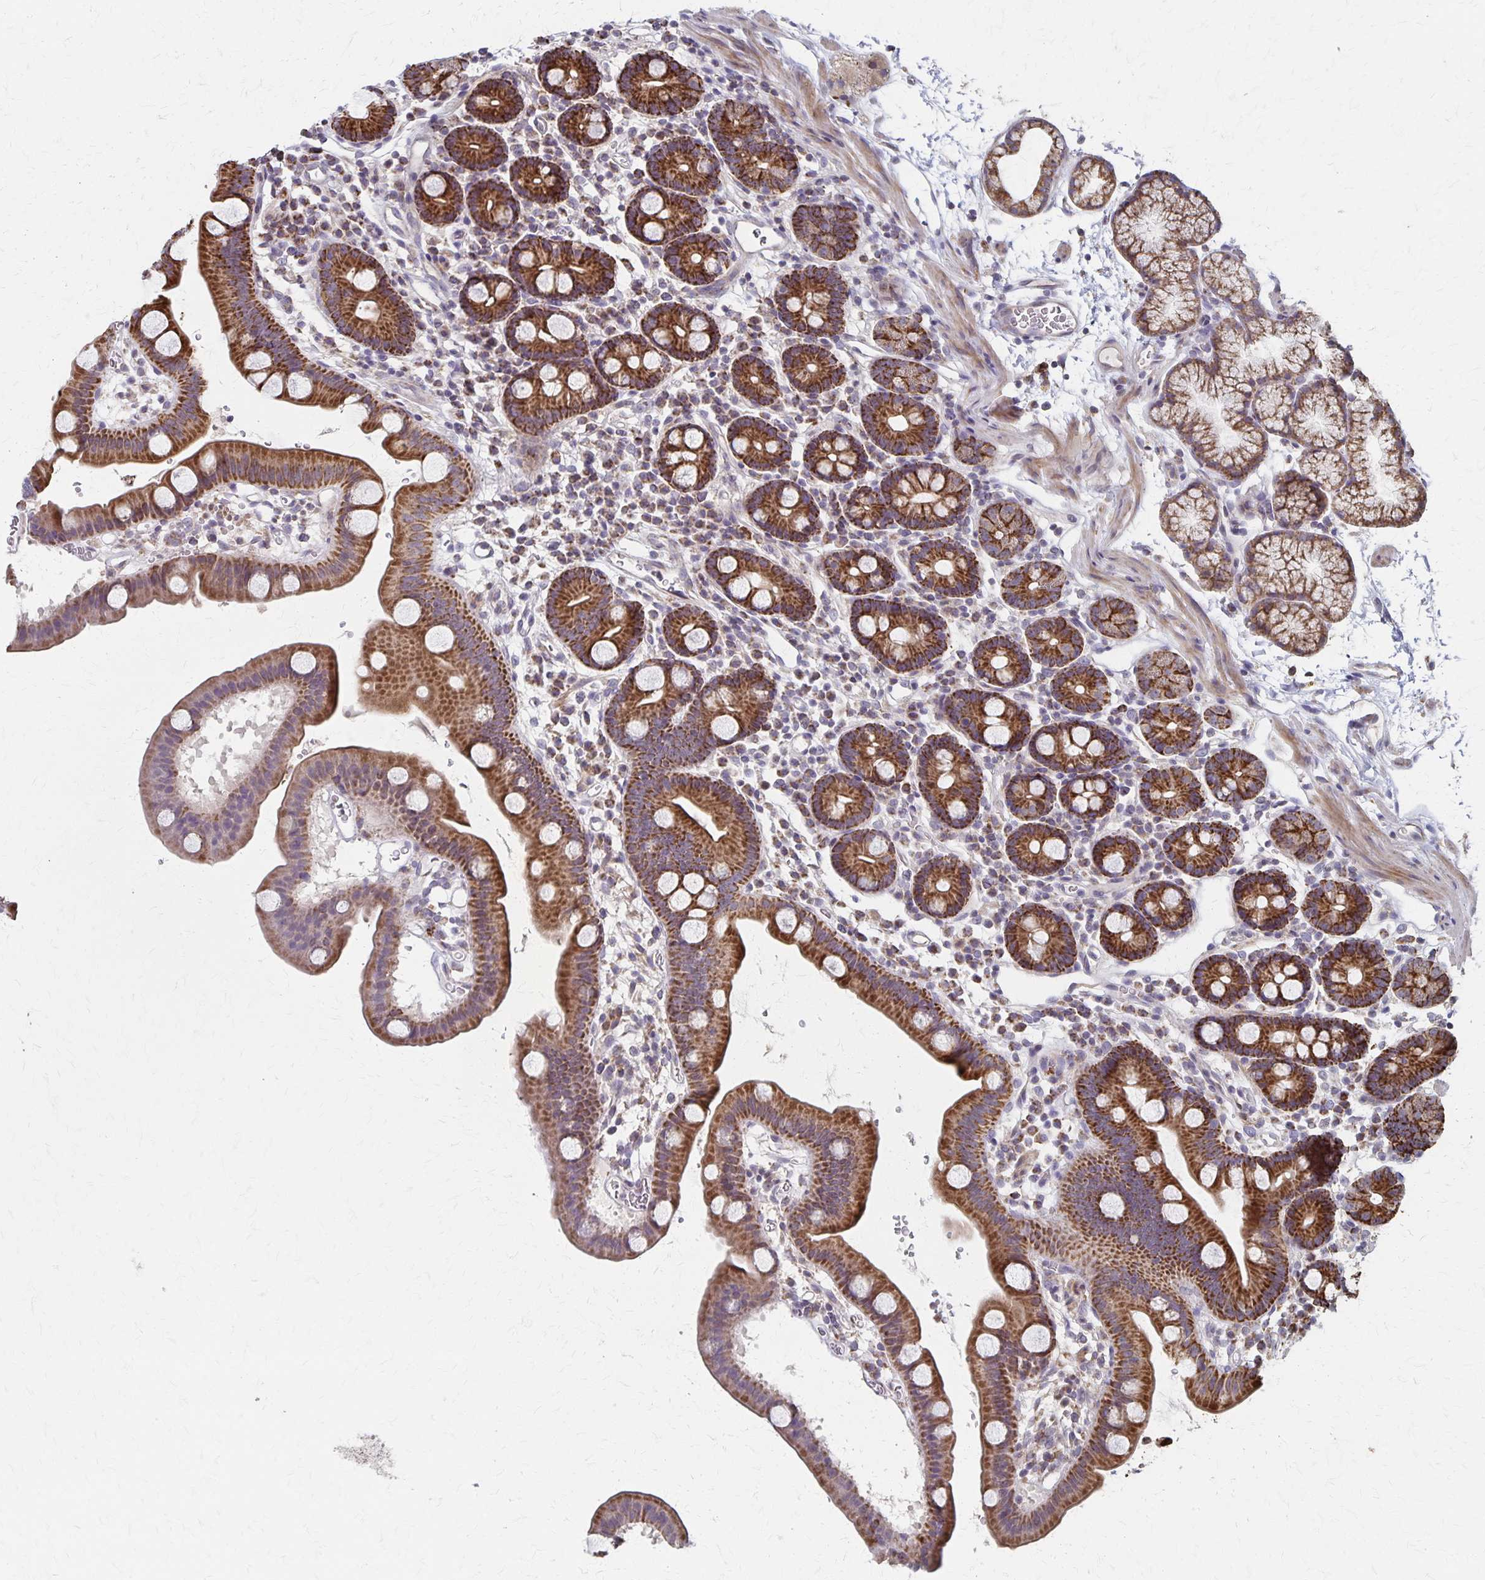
{"staining": {"intensity": "strong", "quantity": ">75%", "location": "cytoplasmic/membranous"}, "tissue": "duodenum", "cell_type": "Glandular cells", "image_type": "normal", "snomed": [{"axis": "morphology", "description": "Normal tissue, NOS"}, {"axis": "topography", "description": "Duodenum"}], "caption": "Immunohistochemistry (DAB (3,3'-diaminobenzidine)) staining of unremarkable human duodenum reveals strong cytoplasmic/membranous protein expression in approximately >75% of glandular cells. The protein is shown in brown color, while the nuclei are stained blue.", "gene": "DYRK4", "patient": {"sex": "male", "age": 59}}